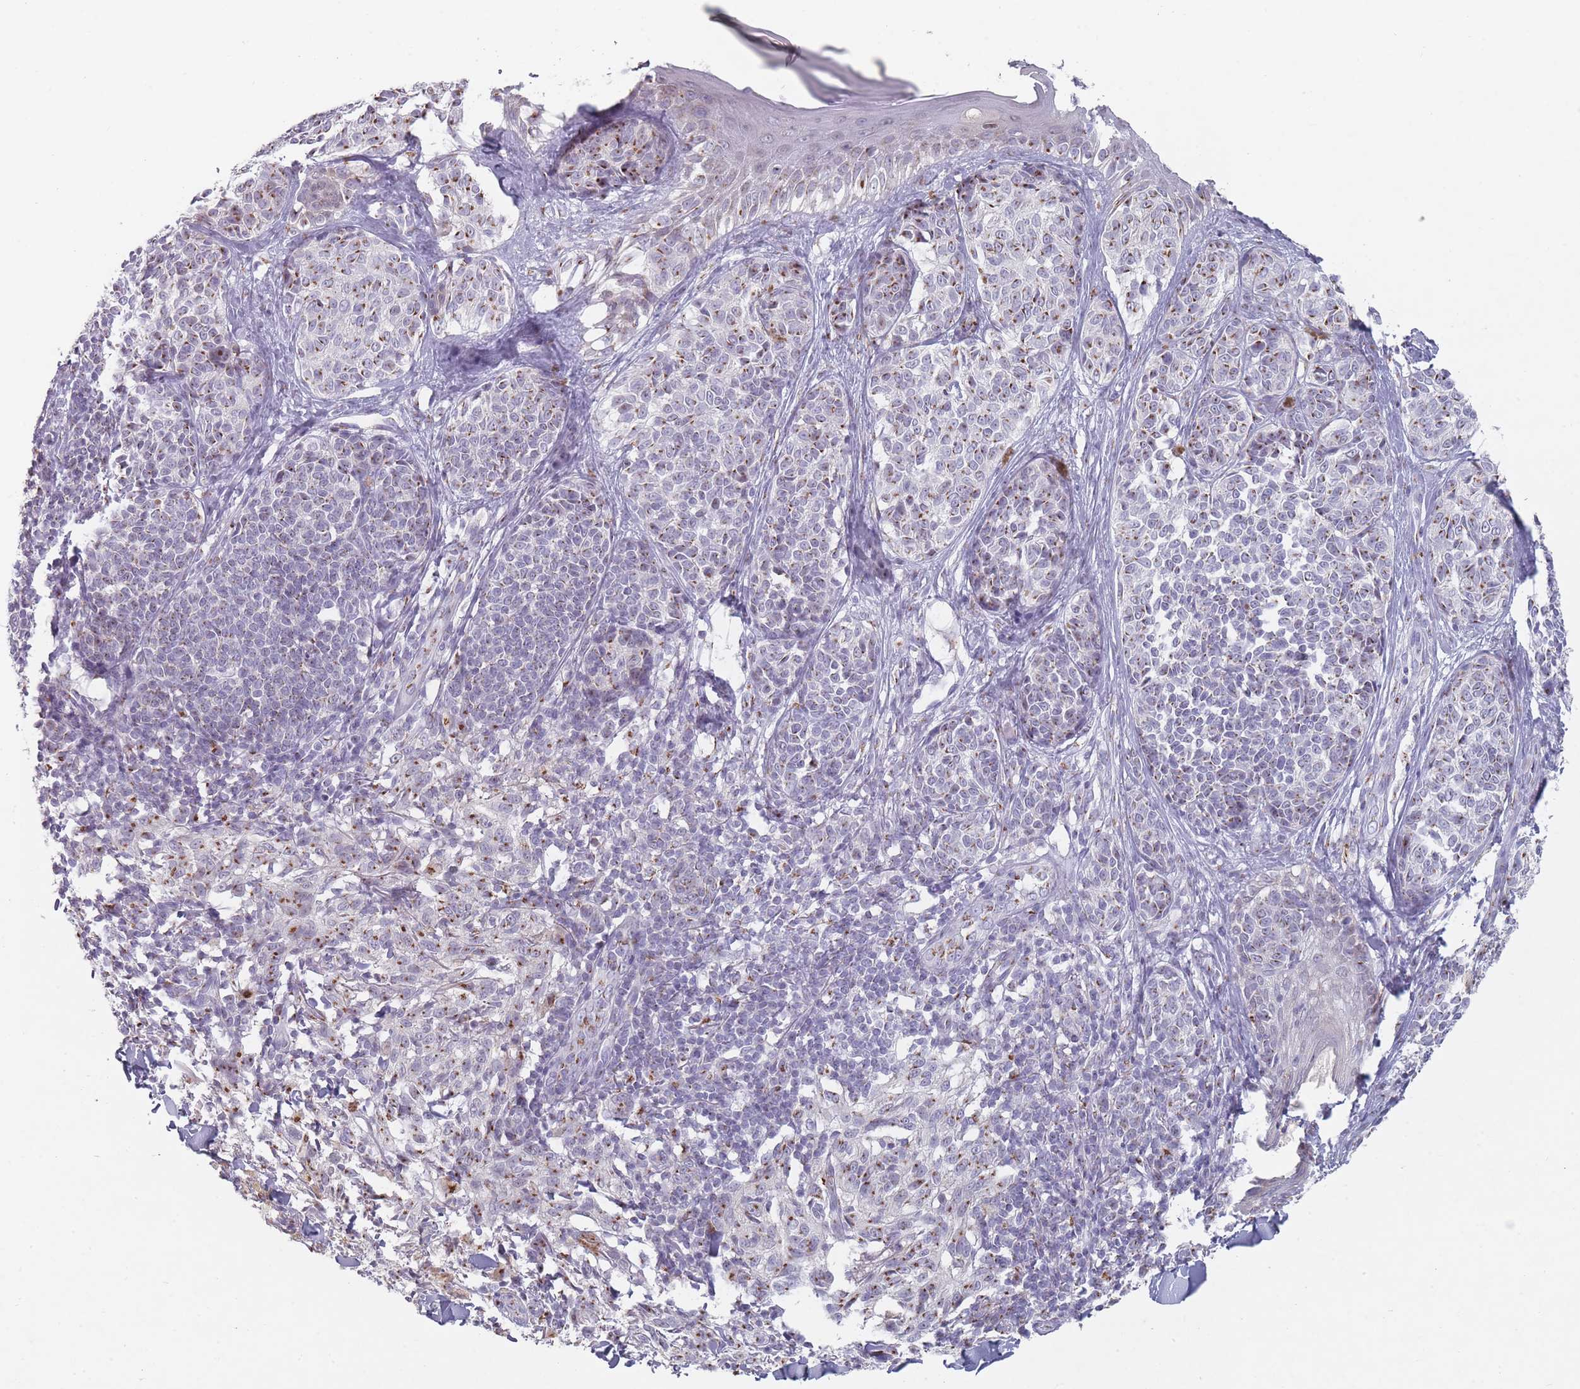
{"staining": {"intensity": "moderate", "quantity": "25%-75%", "location": "cytoplasmic/membranous"}, "tissue": "melanoma", "cell_type": "Tumor cells", "image_type": "cancer", "snomed": [{"axis": "morphology", "description": "Malignant melanoma, NOS"}, {"axis": "topography", "description": "Skin of upper extremity"}], "caption": "IHC micrograph of neoplastic tissue: human malignant melanoma stained using IHC demonstrates medium levels of moderate protein expression localized specifically in the cytoplasmic/membranous of tumor cells, appearing as a cytoplasmic/membranous brown color.", "gene": "MAN1B1", "patient": {"sex": "male", "age": 40}}